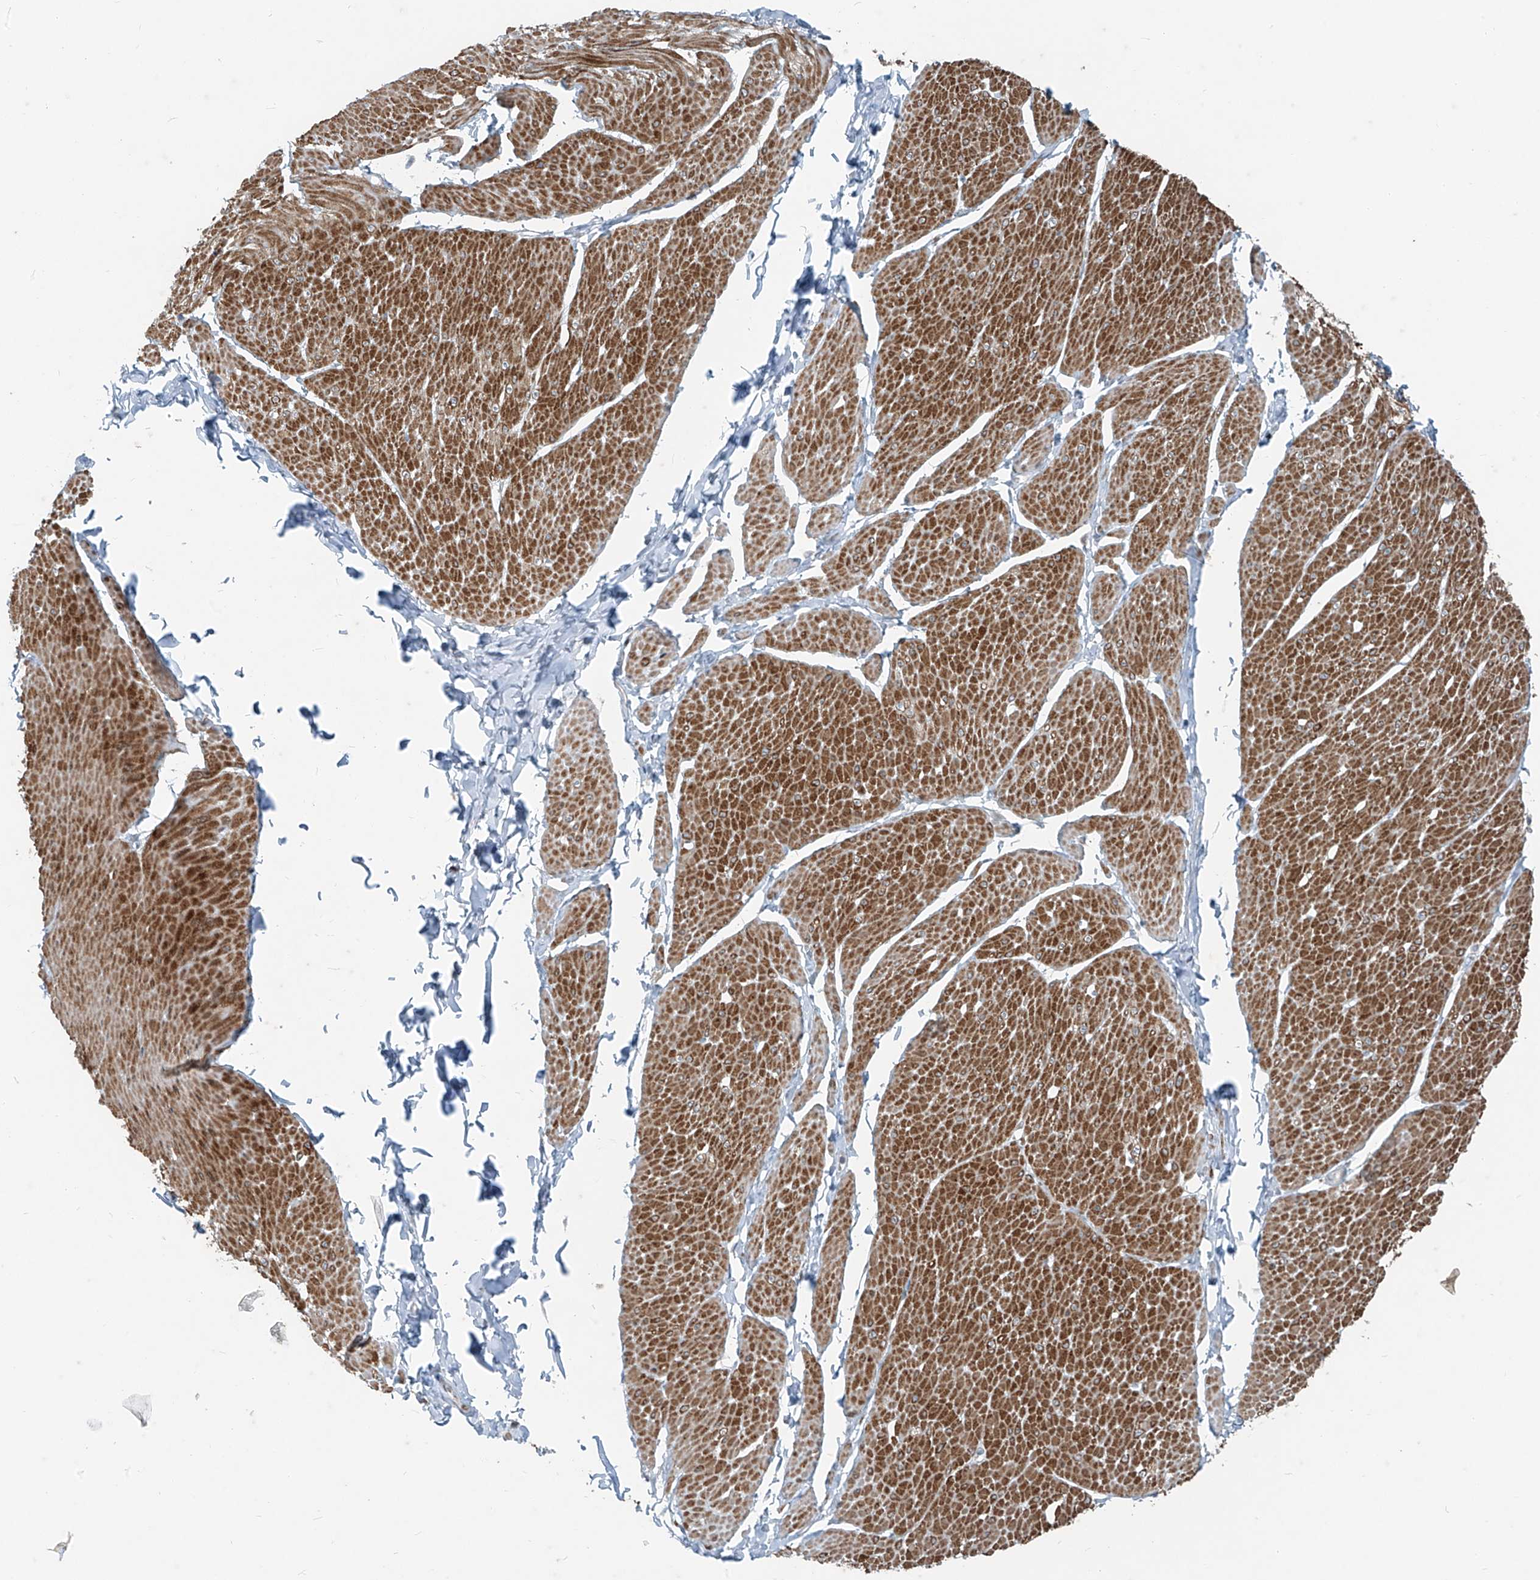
{"staining": {"intensity": "strong", "quantity": ">75%", "location": "cytoplasmic/membranous"}, "tissue": "smooth muscle", "cell_type": "Smooth muscle cells", "image_type": "normal", "snomed": [{"axis": "morphology", "description": "Urothelial carcinoma, High grade"}, {"axis": "topography", "description": "Urinary bladder"}], "caption": "A high-resolution photomicrograph shows immunohistochemistry (IHC) staining of benign smooth muscle, which demonstrates strong cytoplasmic/membranous positivity in about >75% of smooth muscle cells. The protein of interest is shown in brown color, while the nuclei are stained blue.", "gene": "PPCS", "patient": {"sex": "male", "age": 46}}